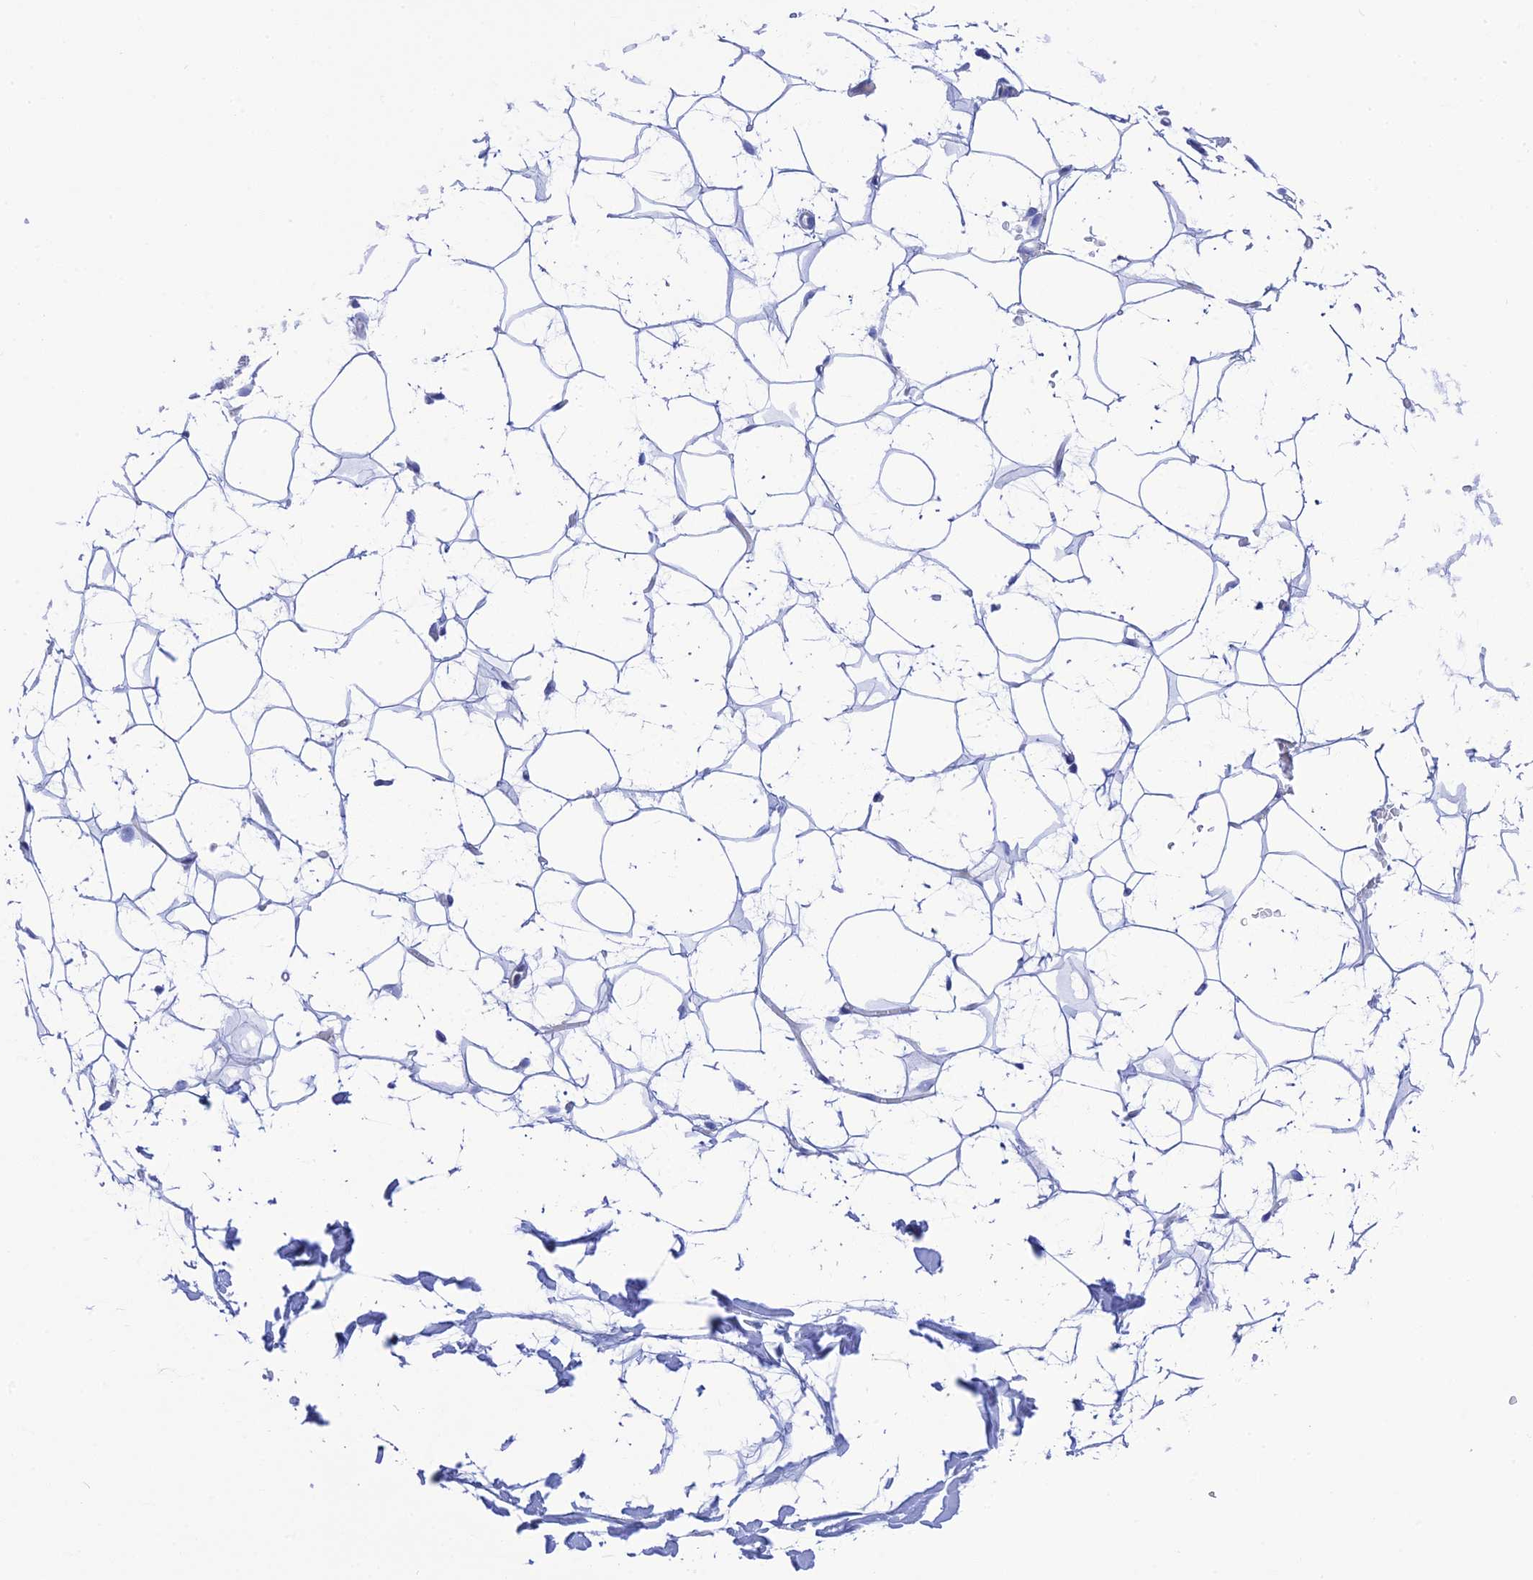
{"staining": {"intensity": "negative", "quantity": "none", "location": "none"}, "tissue": "adipose tissue", "cell_type": "Adipocytes", "image_type": "normal", "snomed": [{"axis": "morphology", "description": "Normal tissue, NOS"}, {"axis": "topography", "description": "Breast"}], "caption": "The immunohistochemistry photomicrograph has no significant positivity in adipocytes of adipose tissue. Nuclei are stained in blue.", "gene": "ZDHHC16", "patient": {"sex": "female", "age": 26}}